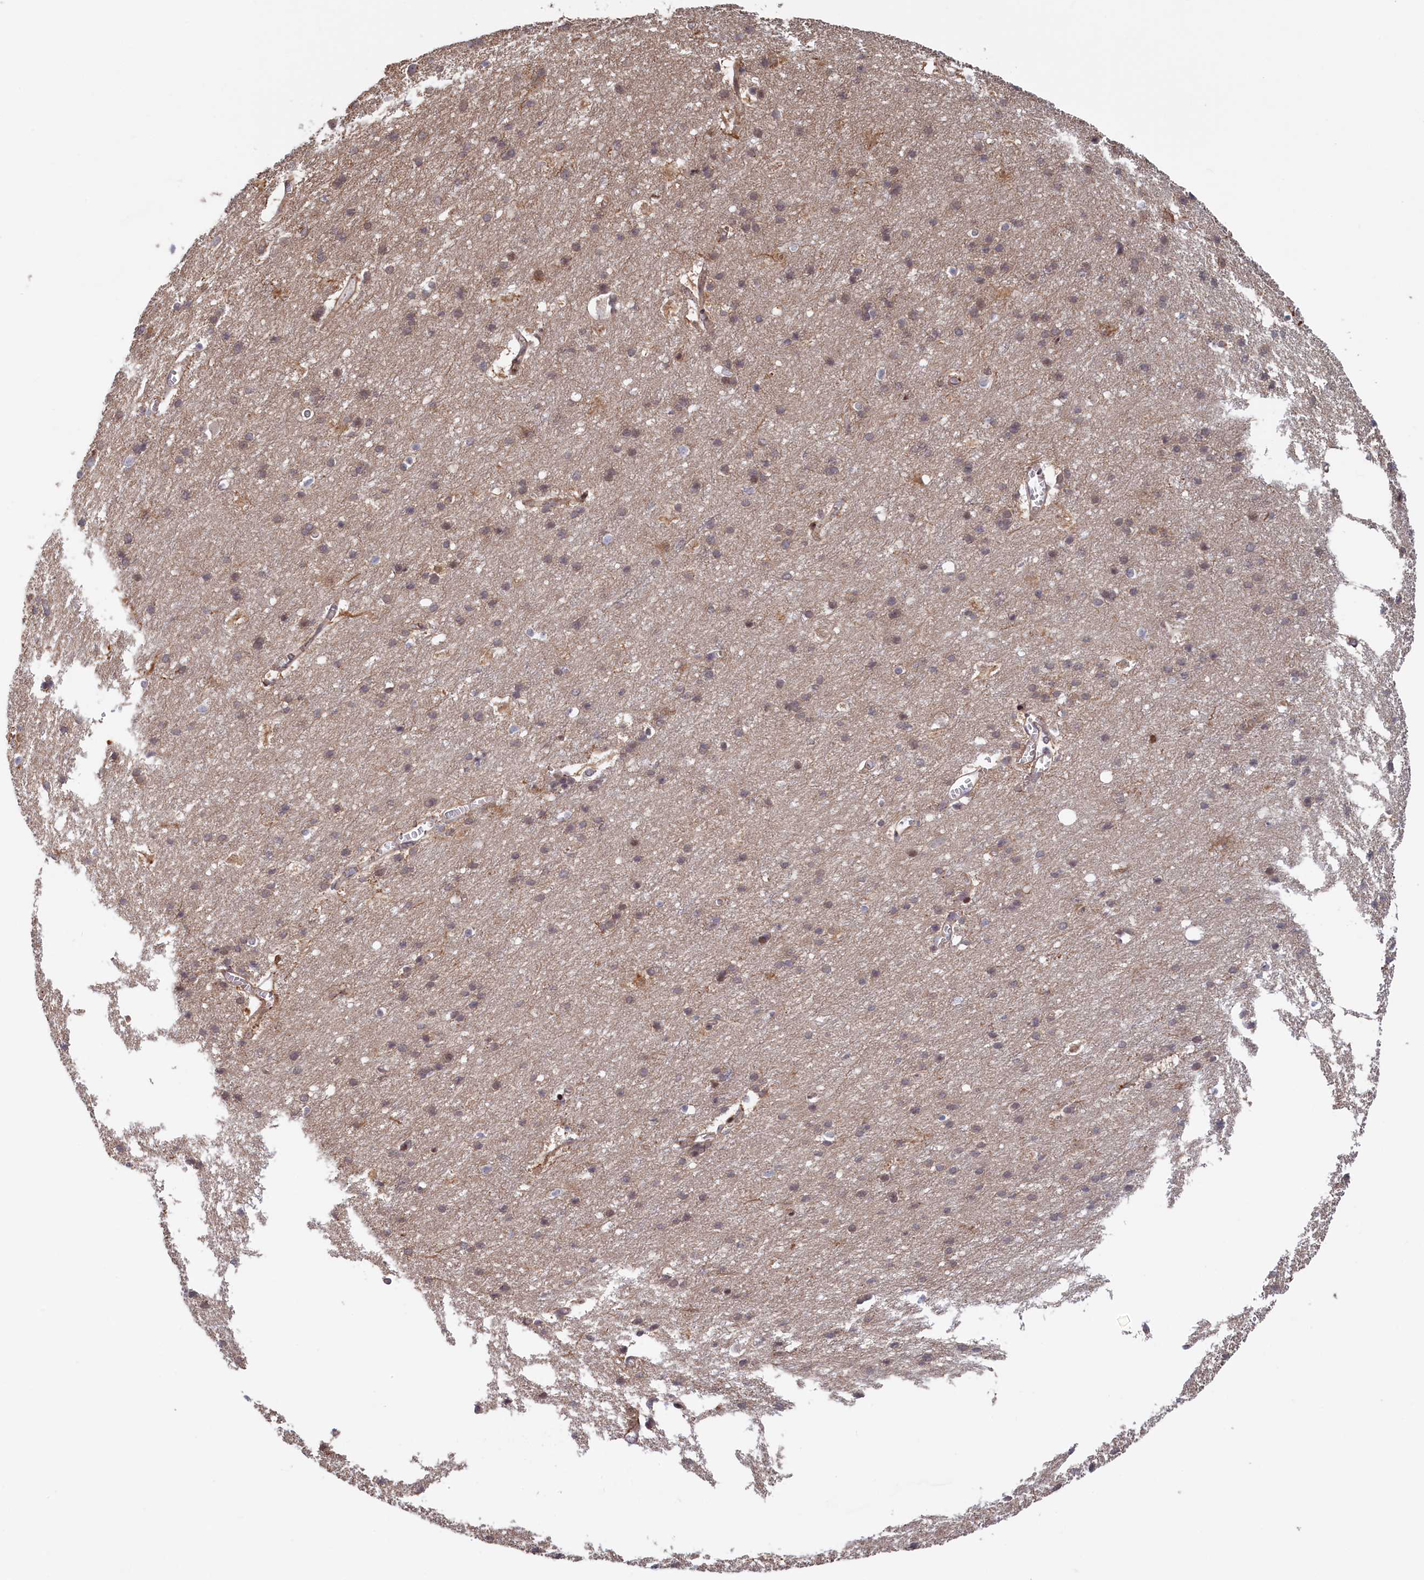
{"staining": {"intensity": "moderate", "quantity": "25%-75%", "location": "cytoplasmic/membranous"}, "tissue": "cerebral cortex", "cell_type": "Endothelial cells", "image_type": "normal", "snomed": [{"axis": "morphology", "description": "Normal tissue, NOS"}, {"axis": "topography", "description": "Cerebral cortex"}], "caption": "Approximately 25%-75% of endothelial cells in normal cerebral cortex reveal moderate cytoplasmic/membranous protein staining as visualized by brown immunohistochemical staining.", "gene": "RILPL1", "patient": {"sex": "male", "age": 54}}